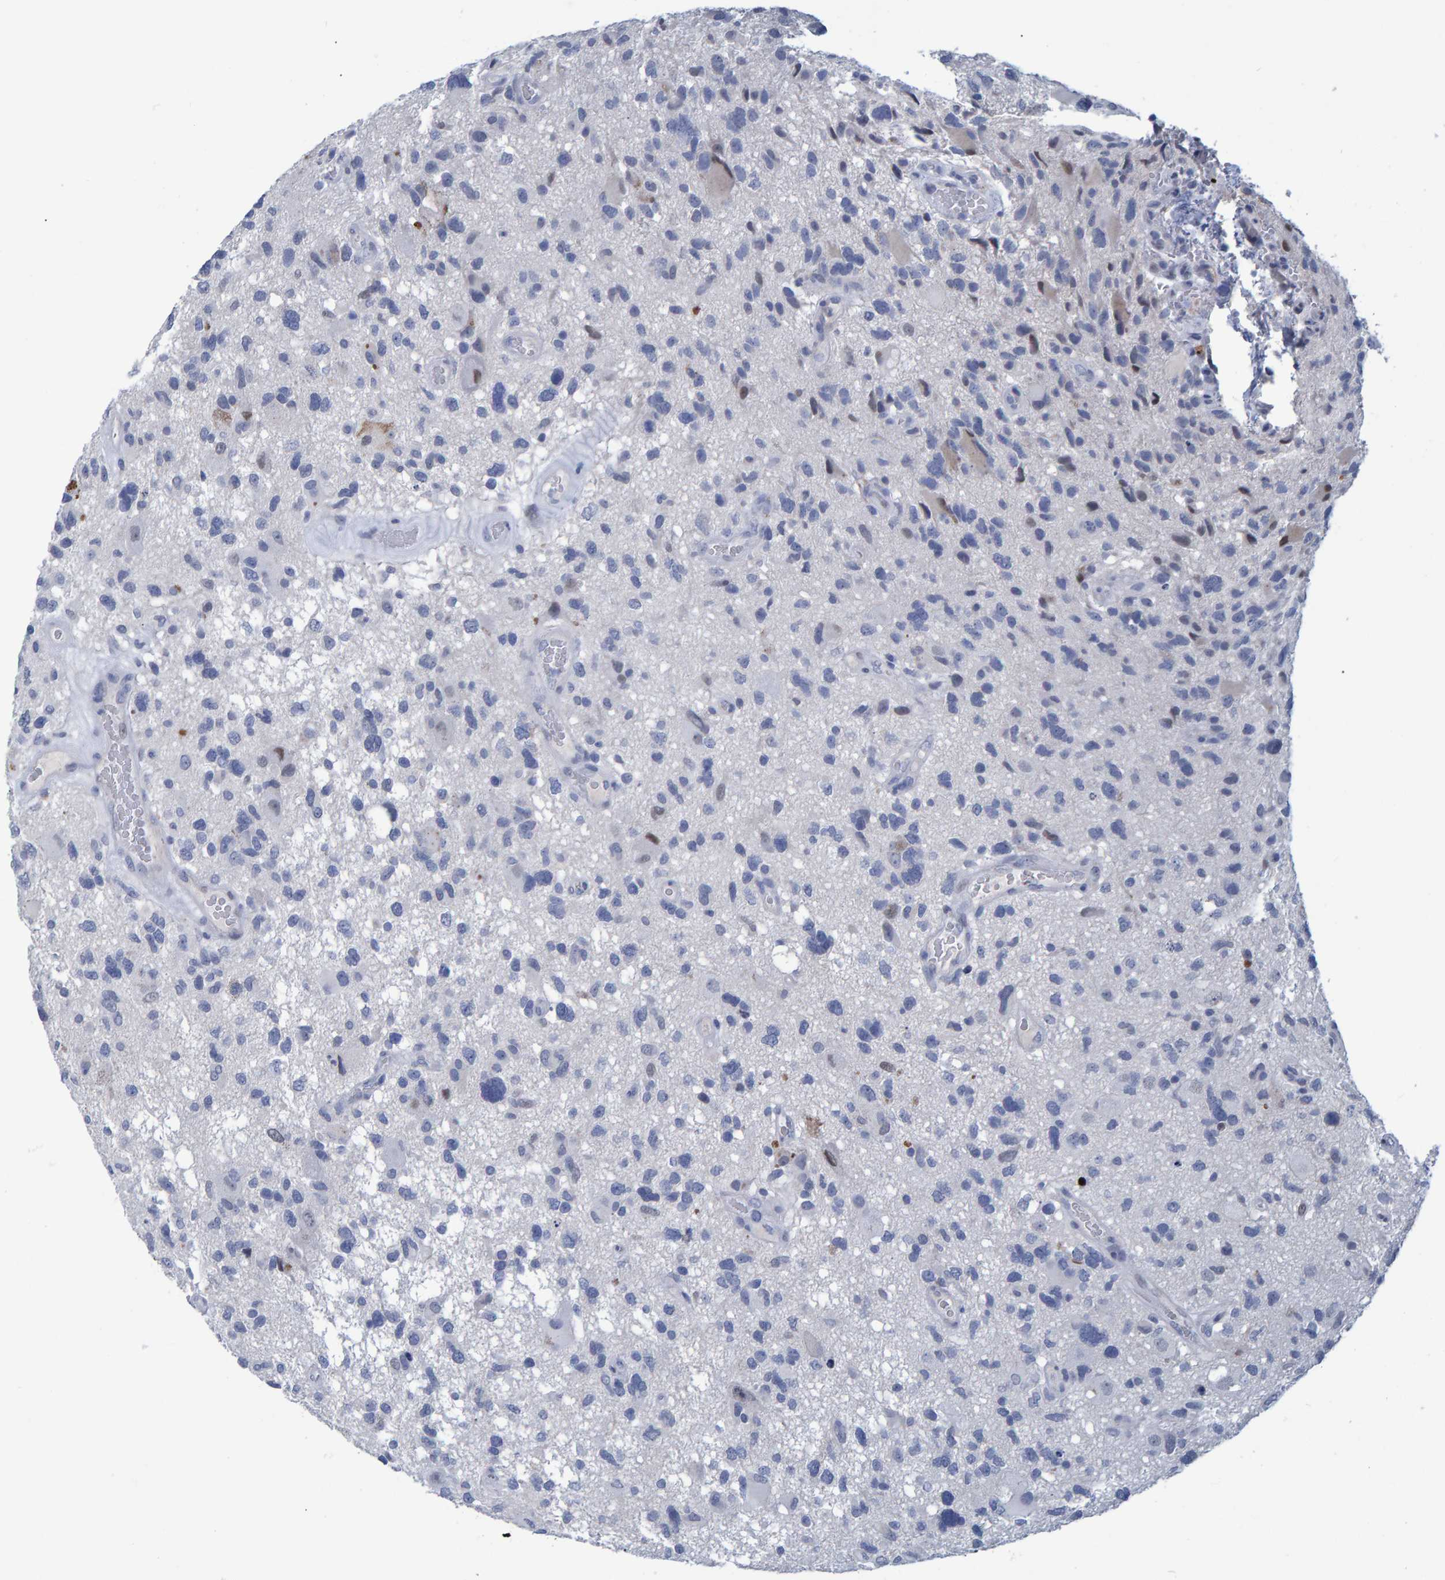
{"staining": {"intensity": "negative", "quantity": "none", "location": "none"}, "tissue": "glioma", "cell_type": "Tumor cells", "image_type": "cancer", "snomed": [{"axis": "morphology", "description": "Glioma, malignant, High grade"}, {"axis": "topography", "description": "Brain"}], "caption": "Glioma was stained to show a protein in brown. There is no significant staining in tumor cells.", "gene": "PROCA1", "patient": {"sex": "male", "age": 33}}